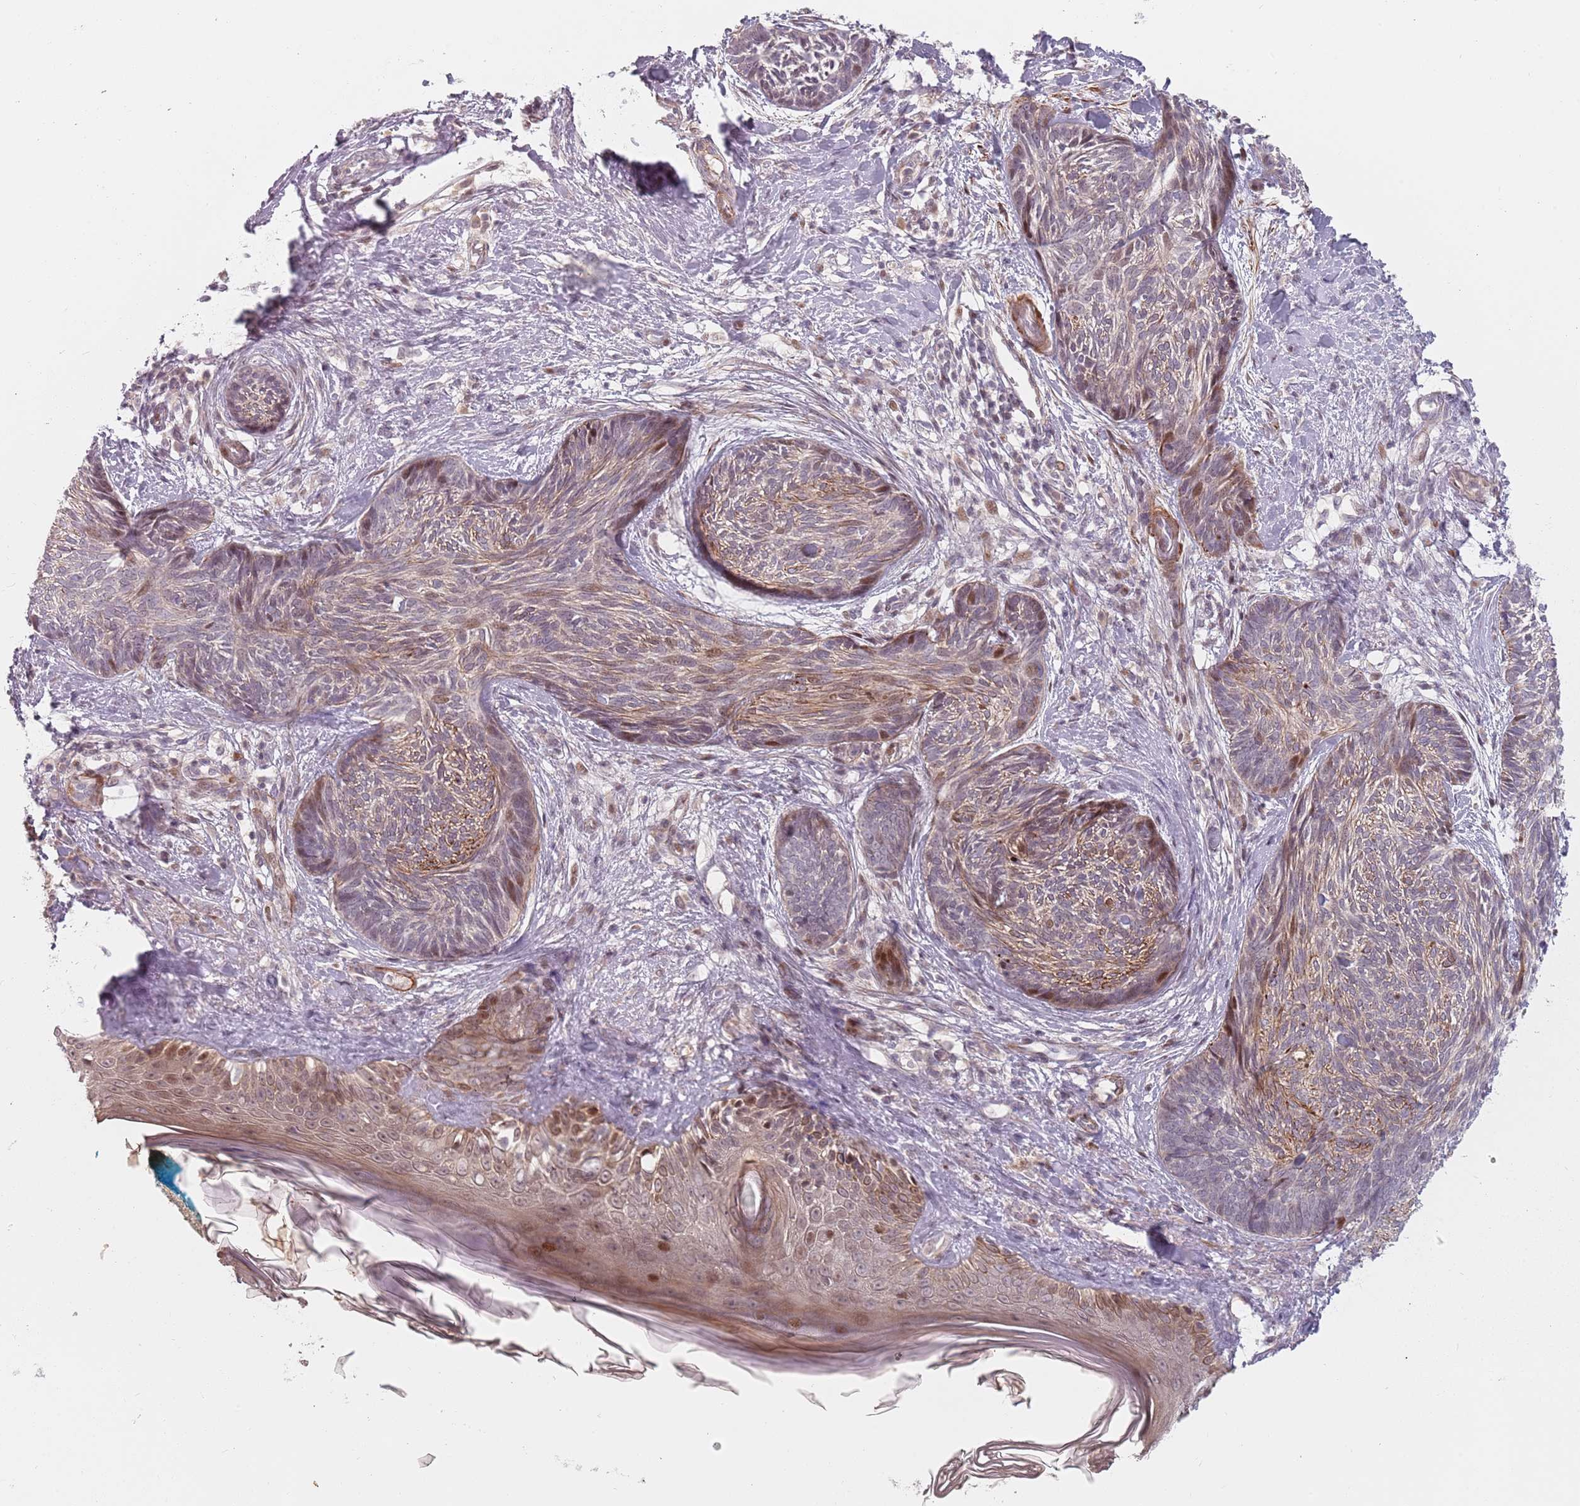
{"staining": {"intensity": "moderate", "quantity": "<25%", "location": "cytoplasmic/membranous,nuclear"}, "tissue": "skin cancer", "cell_type": "Tumor cells", "image_type": "cancer", "snomed": [{"axis": "morphology", "description": "Basal cell carcinoma"}, {"axis": "topography", "description": "Skin"}], "caption": "Protein expression analysis of human skin cancer (basal cell carcinoma) reveals moderate cytoplasmic/membranous and nuclear expression in approximately <25% of tumor cells.", "gene": "RPS6KA2", "patient": {"sex": "male", "age": 73}}